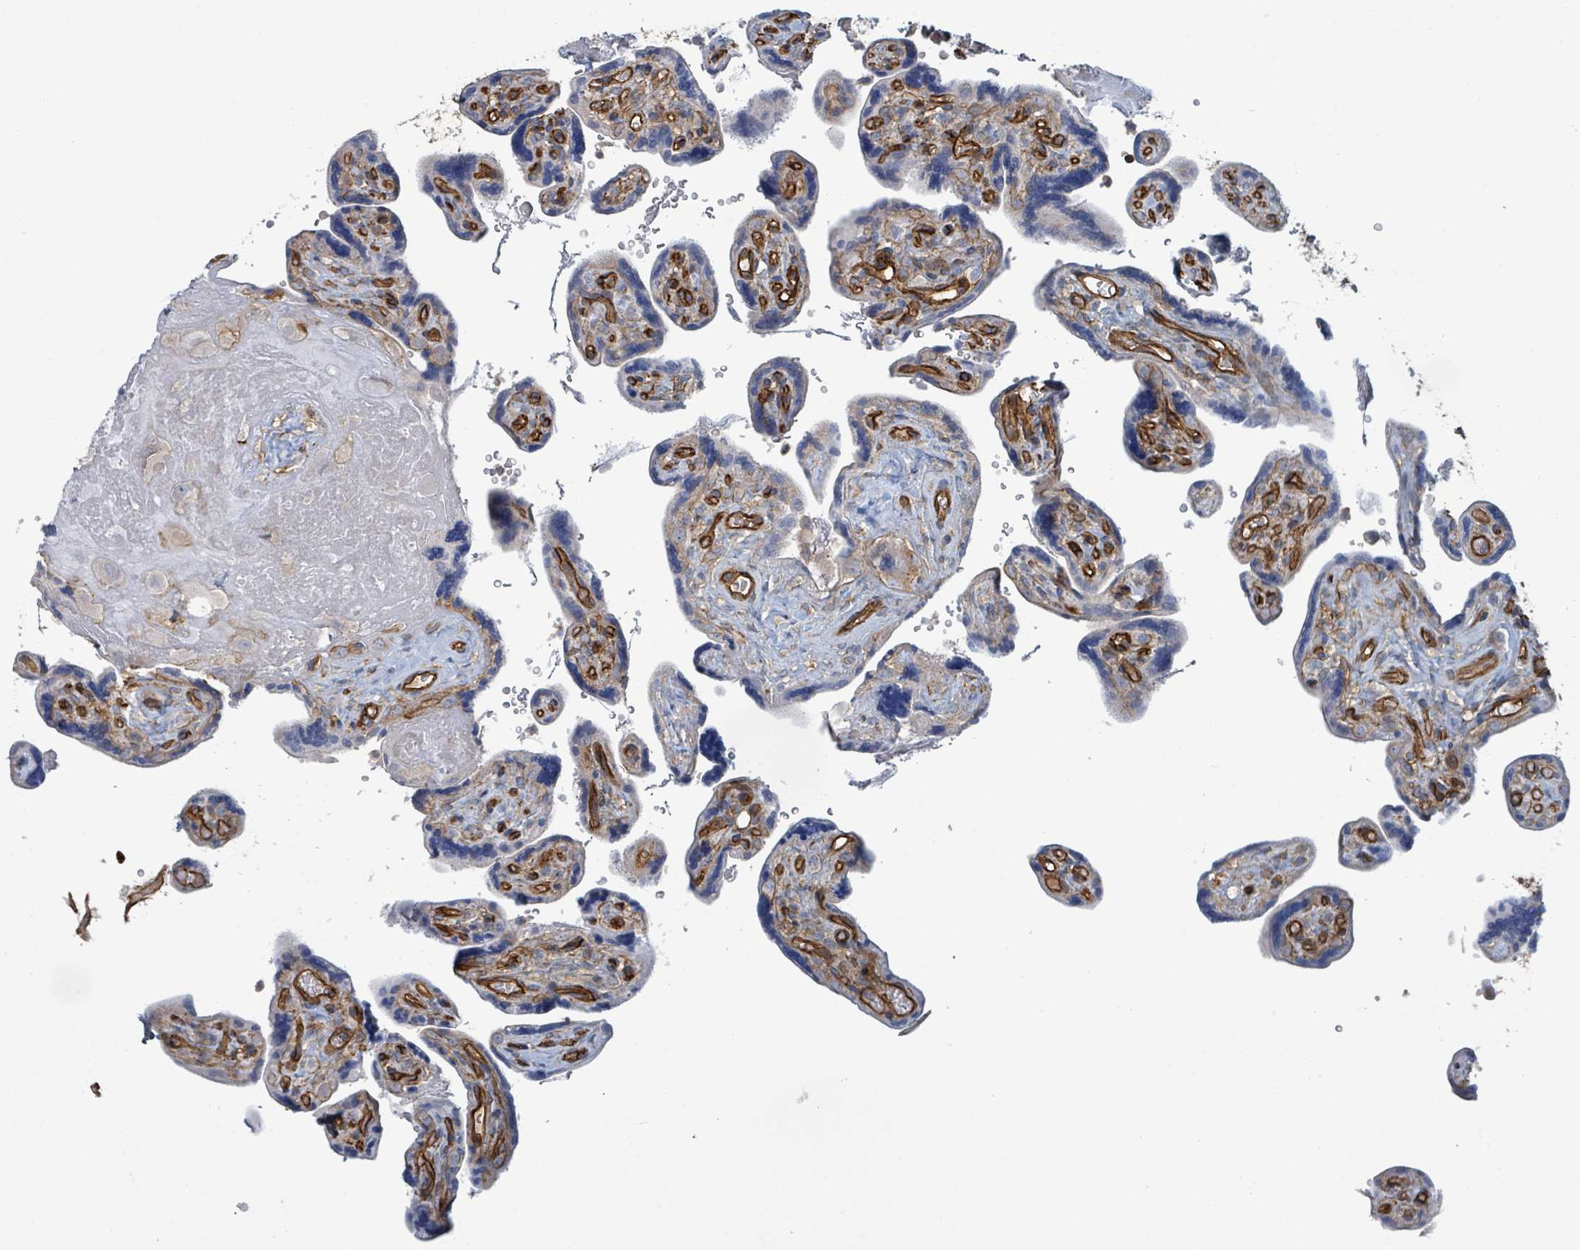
{"staining": {"intensity": "negative", "quantity": "none", "location": "none"}, "tissue": "placenta", "cell_type": "Trophoblastic cells", "image_type": "normal", "snomed": [{"axis": "morphology", "description": "Normal tissue, NOS"}, {"axis": "topography", "description": "Placenta"}], "caption": "Protein analysis of normal placenta reveals no significant expression in trophoblastic cells. (Stains: DAB immunohistochemistry with hematoxylin counter stain, Microscopy: brightfield microscopy at high magnification).", "gene": "LDOC1", "patient": {"sex": "female", "age": 39}}